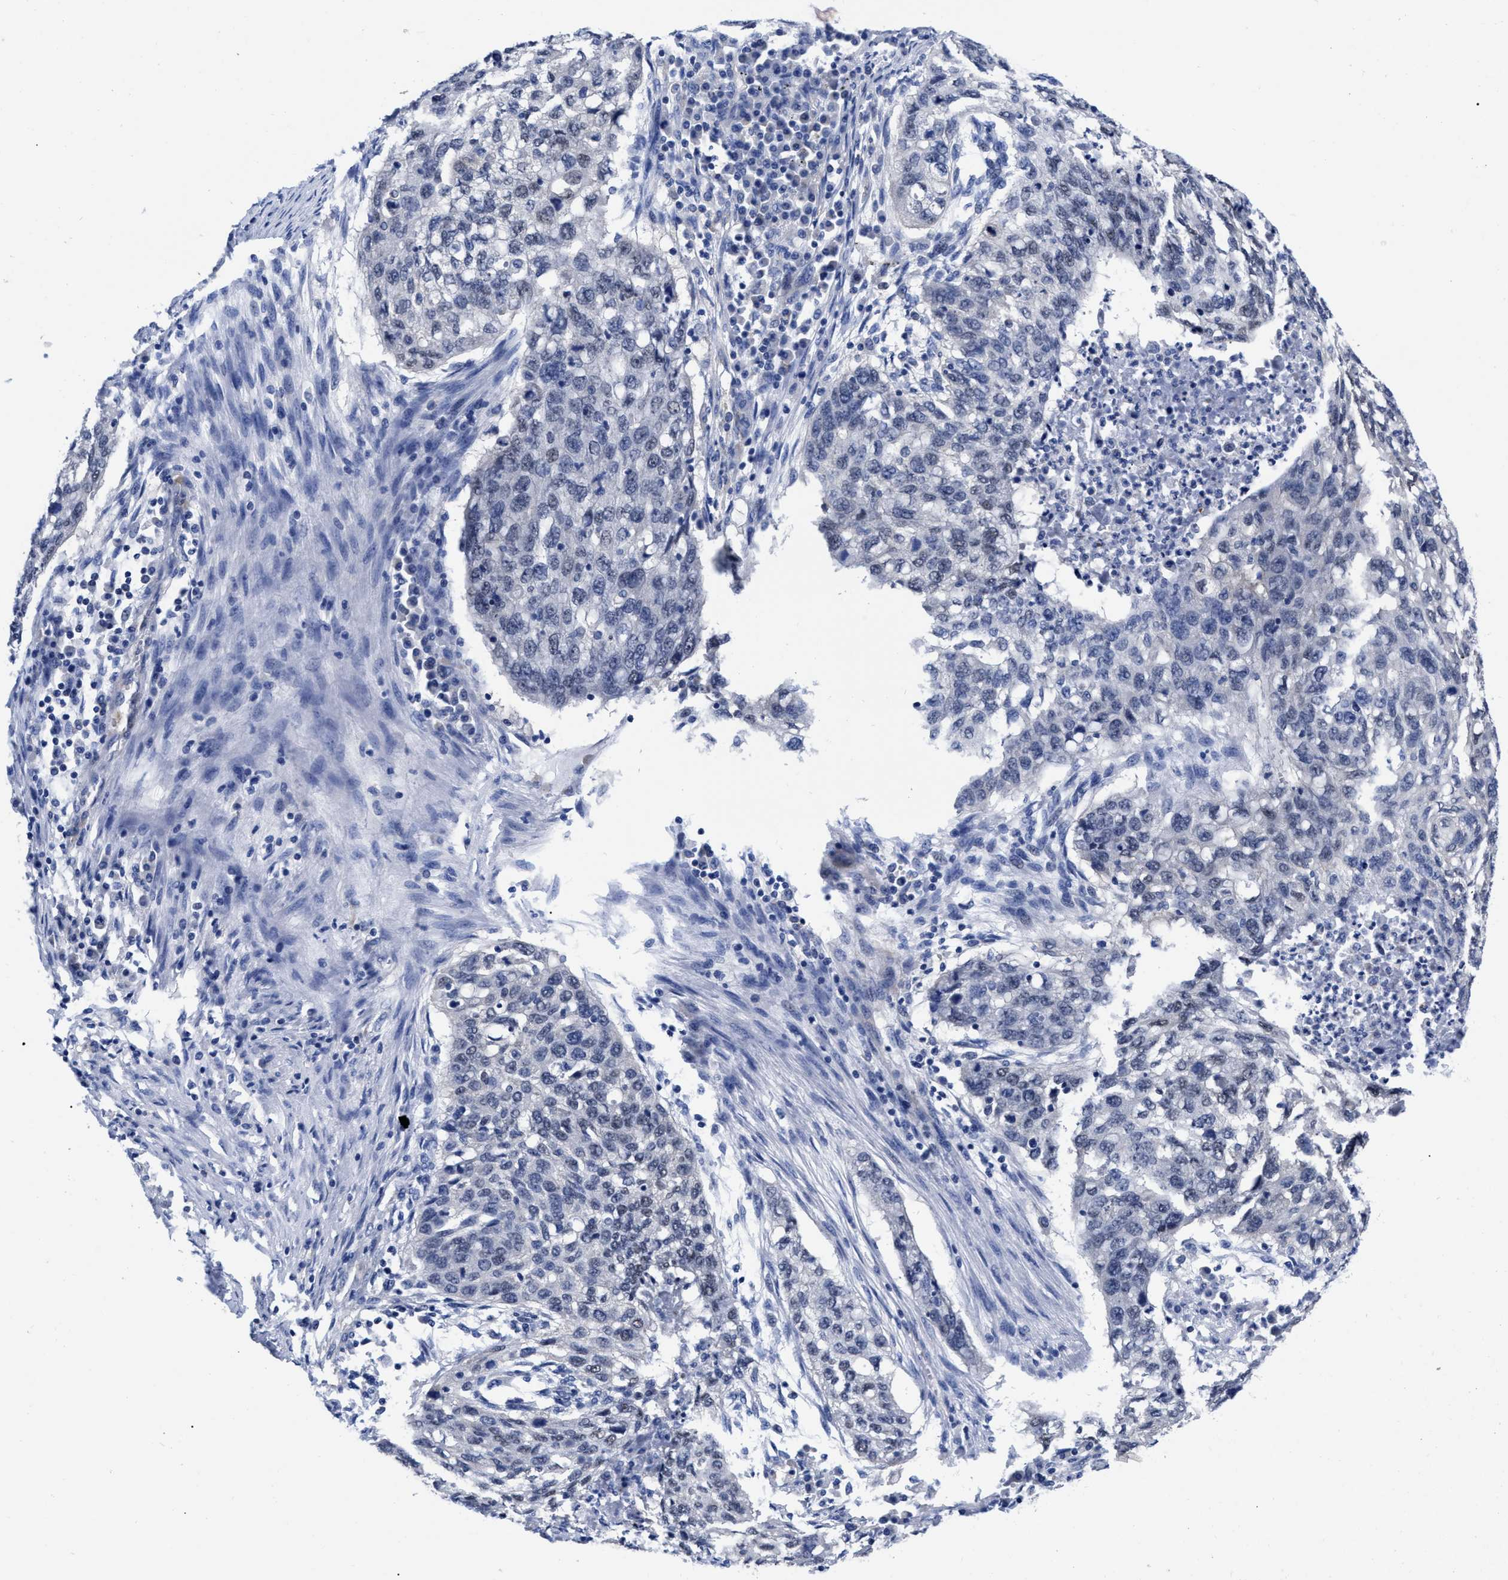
{"staining": {"intensity": "weak", "quantity": "<25%", "location": "nuclear"}, "tissue": "lung cancer", "cell_type": "Tumor cells", "image_type": "cancer", "snomed": [{"axis": "morphology", "description": "Squamous cell carcinoma, NOS"}, {"axis": "topography", "description": "Lung"}], "caption": "Immunohistochemistry of squamous cell carcinoma (lung) exhibits no positivity in tumor cells.", "gene": "IRAG2", "patient": {"sex": "female", "age": 63}}